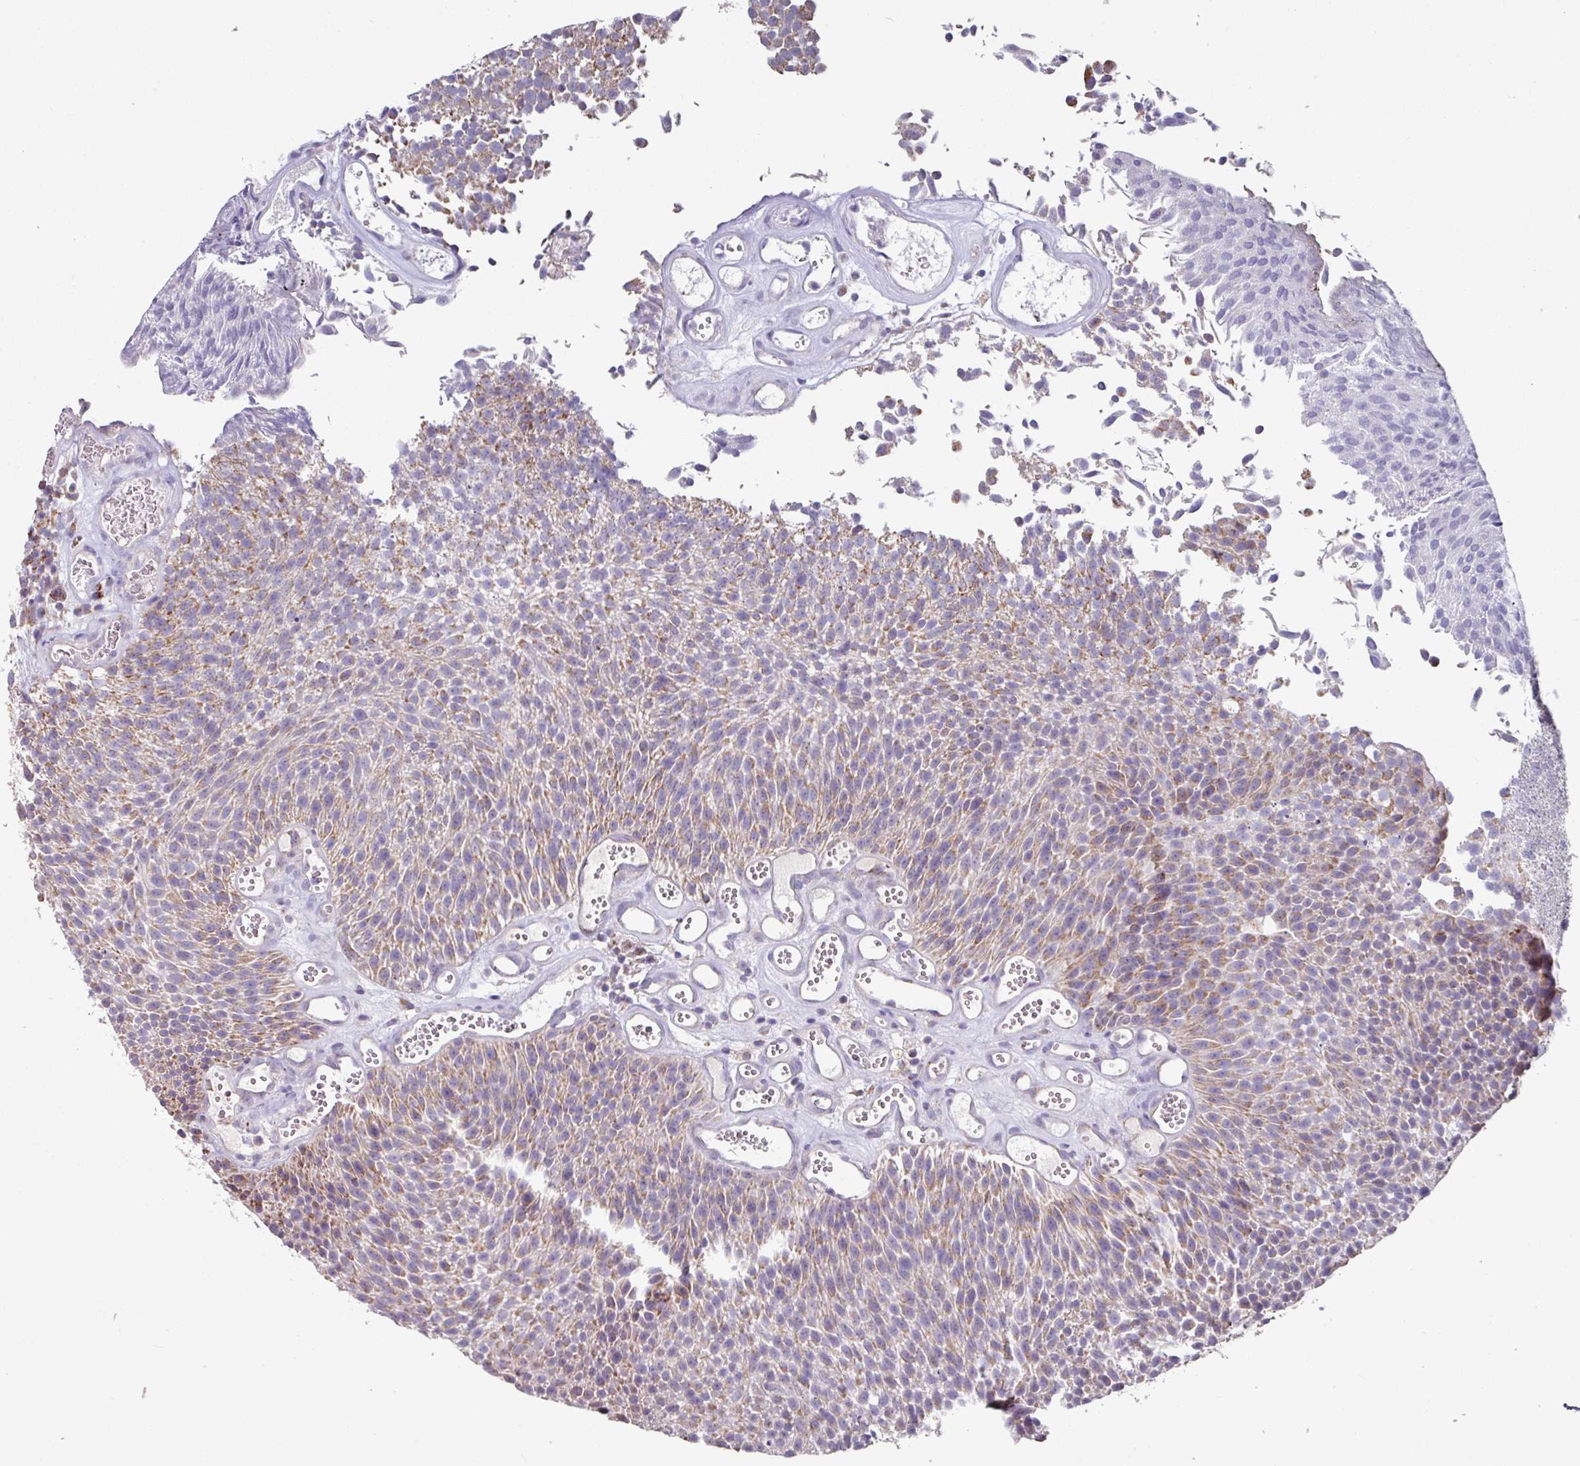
{"staining": {"intensity": "weak", "quantity": "25%-75%", "location": "cytoplasmic/membranous"}, "tissue": "urothelial cancer", "cell_type": "Tumor cells", "image_type": "cancer", "snomed": [{"axis": "morphology", "description": "Urothelial carcinoma, Low grade"}, {"axis": "topography", "description": "Urinary bladder"}], "caption": "Protein staining by immunohistochemistry (IHC) displays weak cytoplasmic/membranous expression in about 25%-75% of tumor cells in urothelial carcinoma (low-grade).", "gene": "OR2D3", "patient": {"sex": "female", "age": 79}}